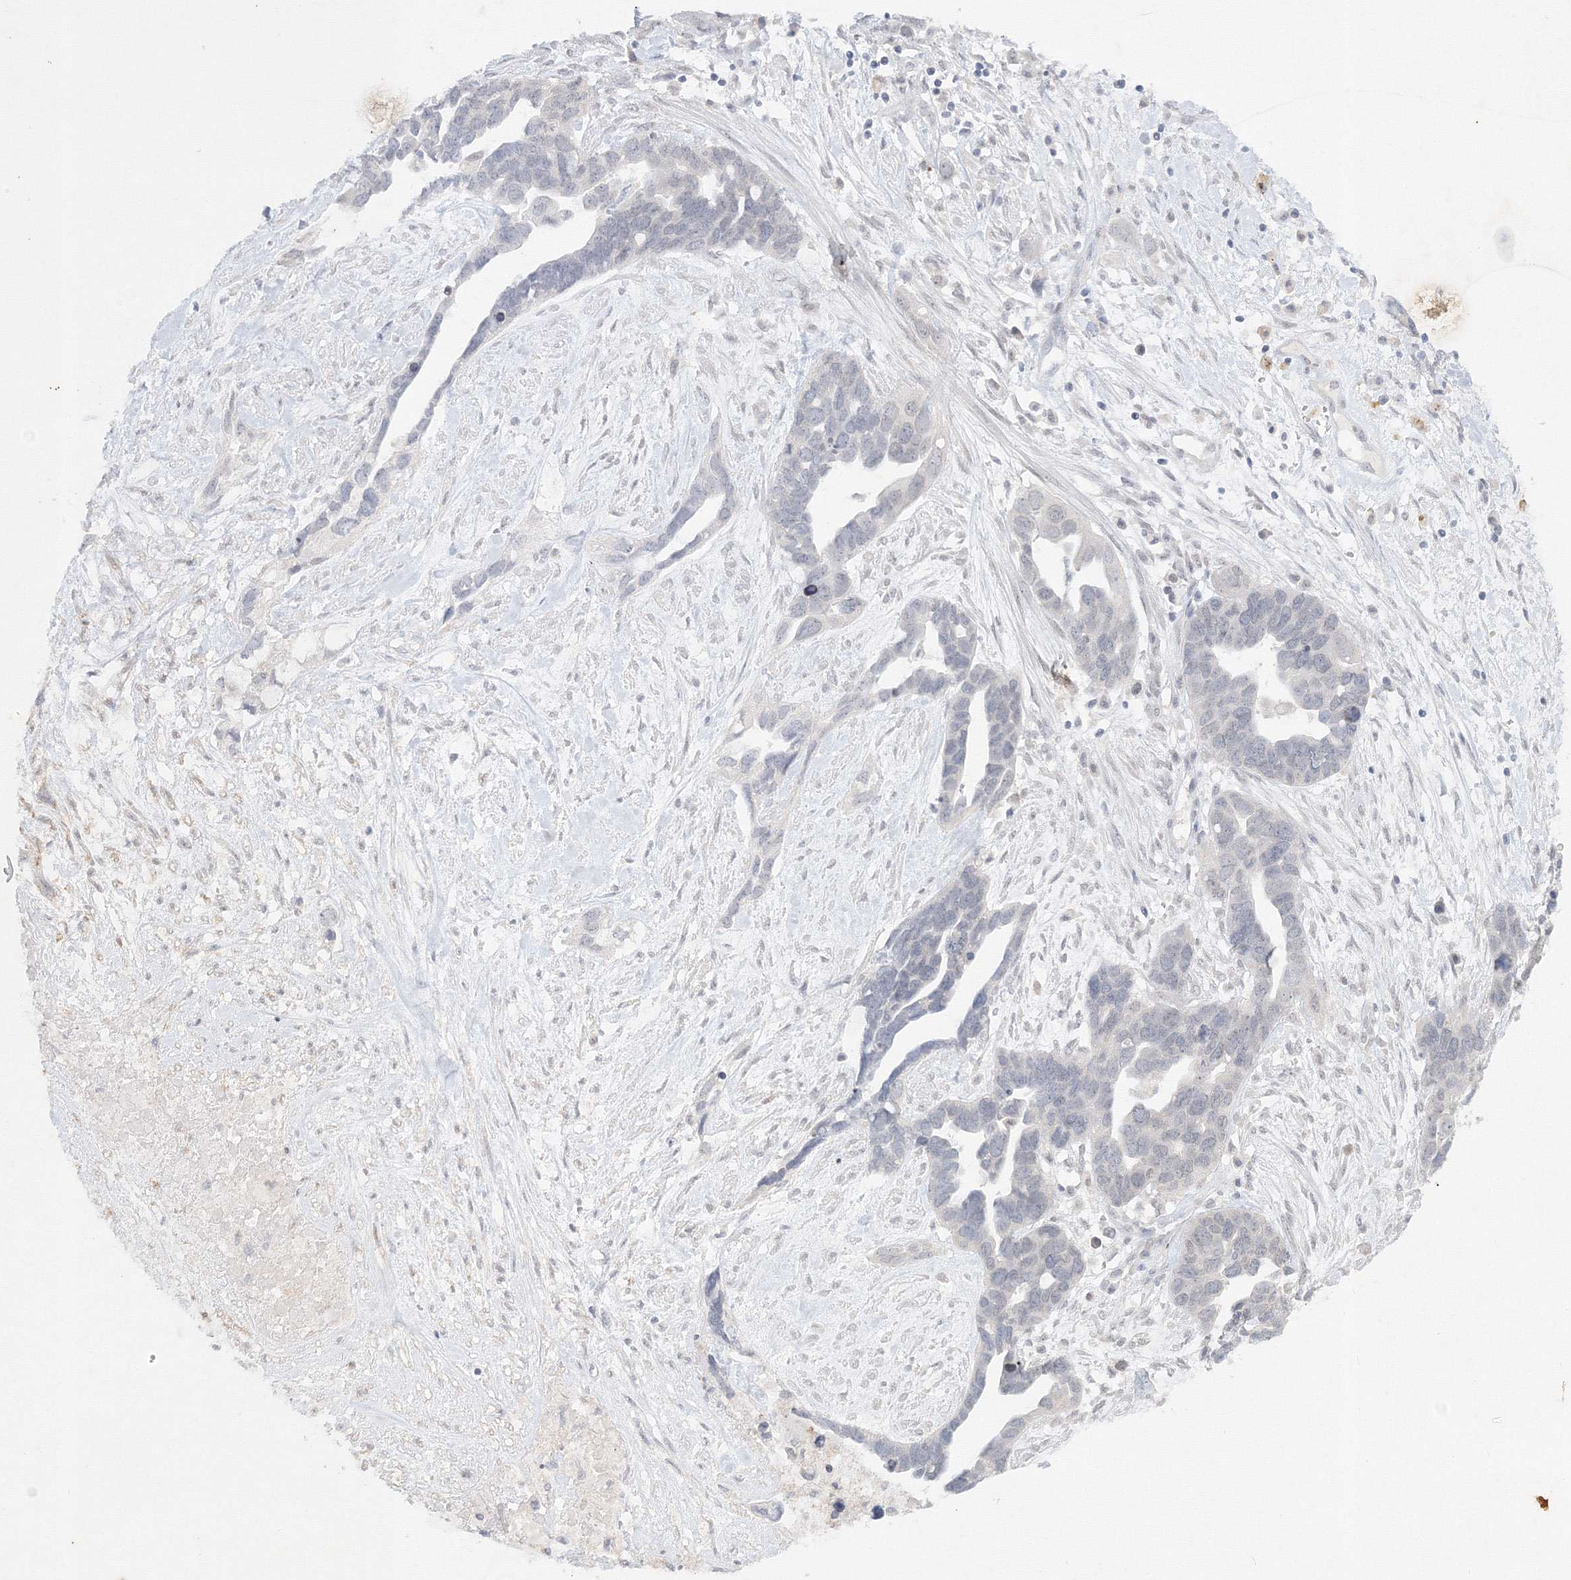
{"staining": {"intensity": "negative", "quantity": "none", "location": "none"}, "tissue": "ovarian cancer", "cell_type": "Tumor cells", "image_type": "cancer", "snomed": [{"axis": "morphology", "description": "Cystadenocarcinoma, serous, NOS"}, {"axis": "topography", "description": "Ovary"}], "caption": "The photomicrograph exhibits no staining of tumor cells in serous cystadenocarcinoma (ovarian).", "gene": "NXPE3", "patient": {"sex": "female", "age": 54}}